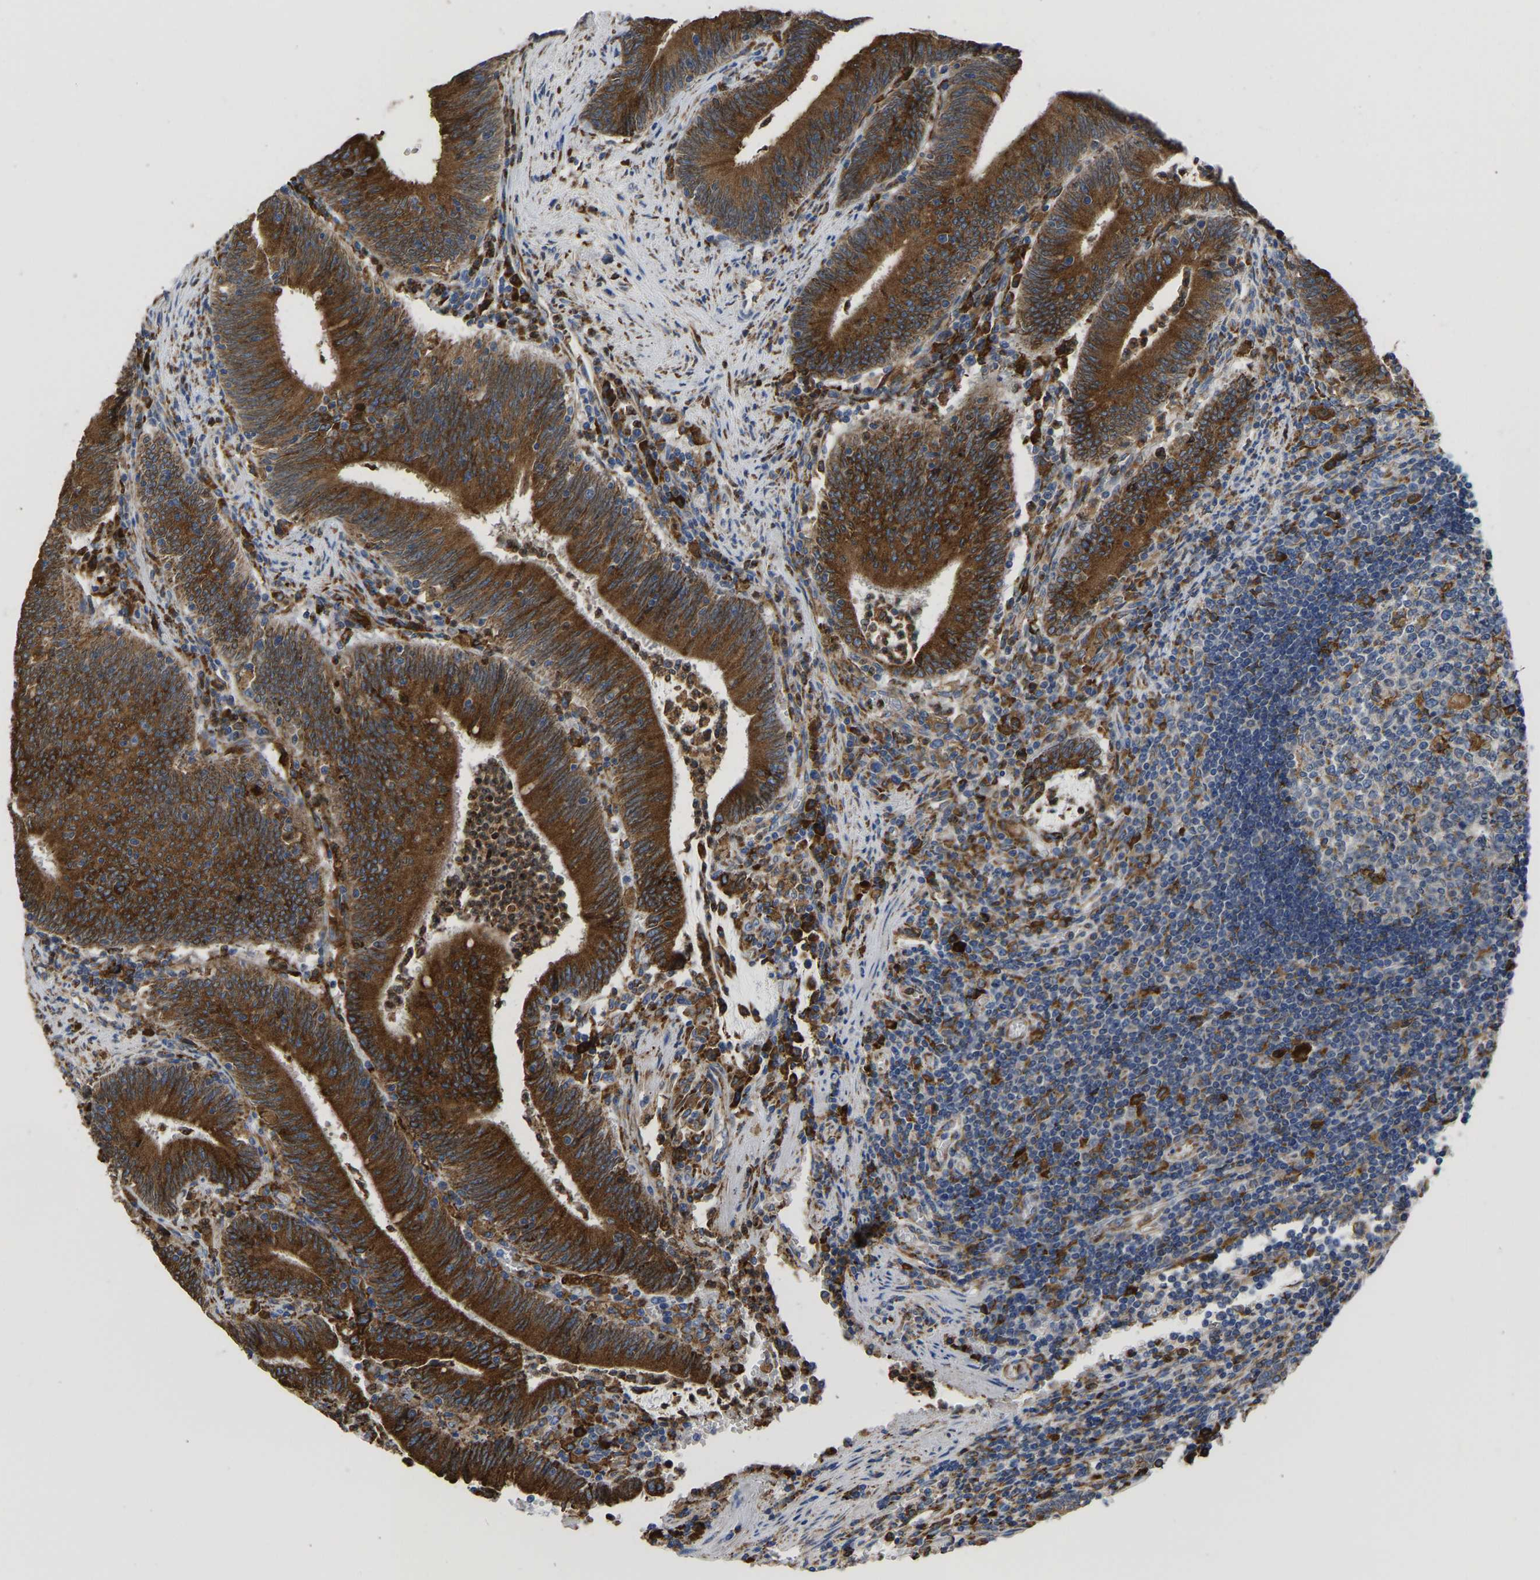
{"staining": {"intensity": "strong", "quantity": ">75%", "location": "cytoplasmic/membranous"}, "tissue": "colorectal cancer", "cell_type": "Tumor cells", "image_type": "cancer", "snomed": [{"axis": "morphology", "description": "Normal tissue, NOS"}, {"axis": "morphology", "description": "Adenocarcinoma, NOS"}, {"axis": "topography", "description": "Rectum"}], "caption": "Protein expression analysis of human adenocarcinoma (colorectal) reveals strong cytoplasmic/membranous staining in about >75% of tumor cells.", "gene": "P4HB", "patient": {"sex": "female", "age": 66}}